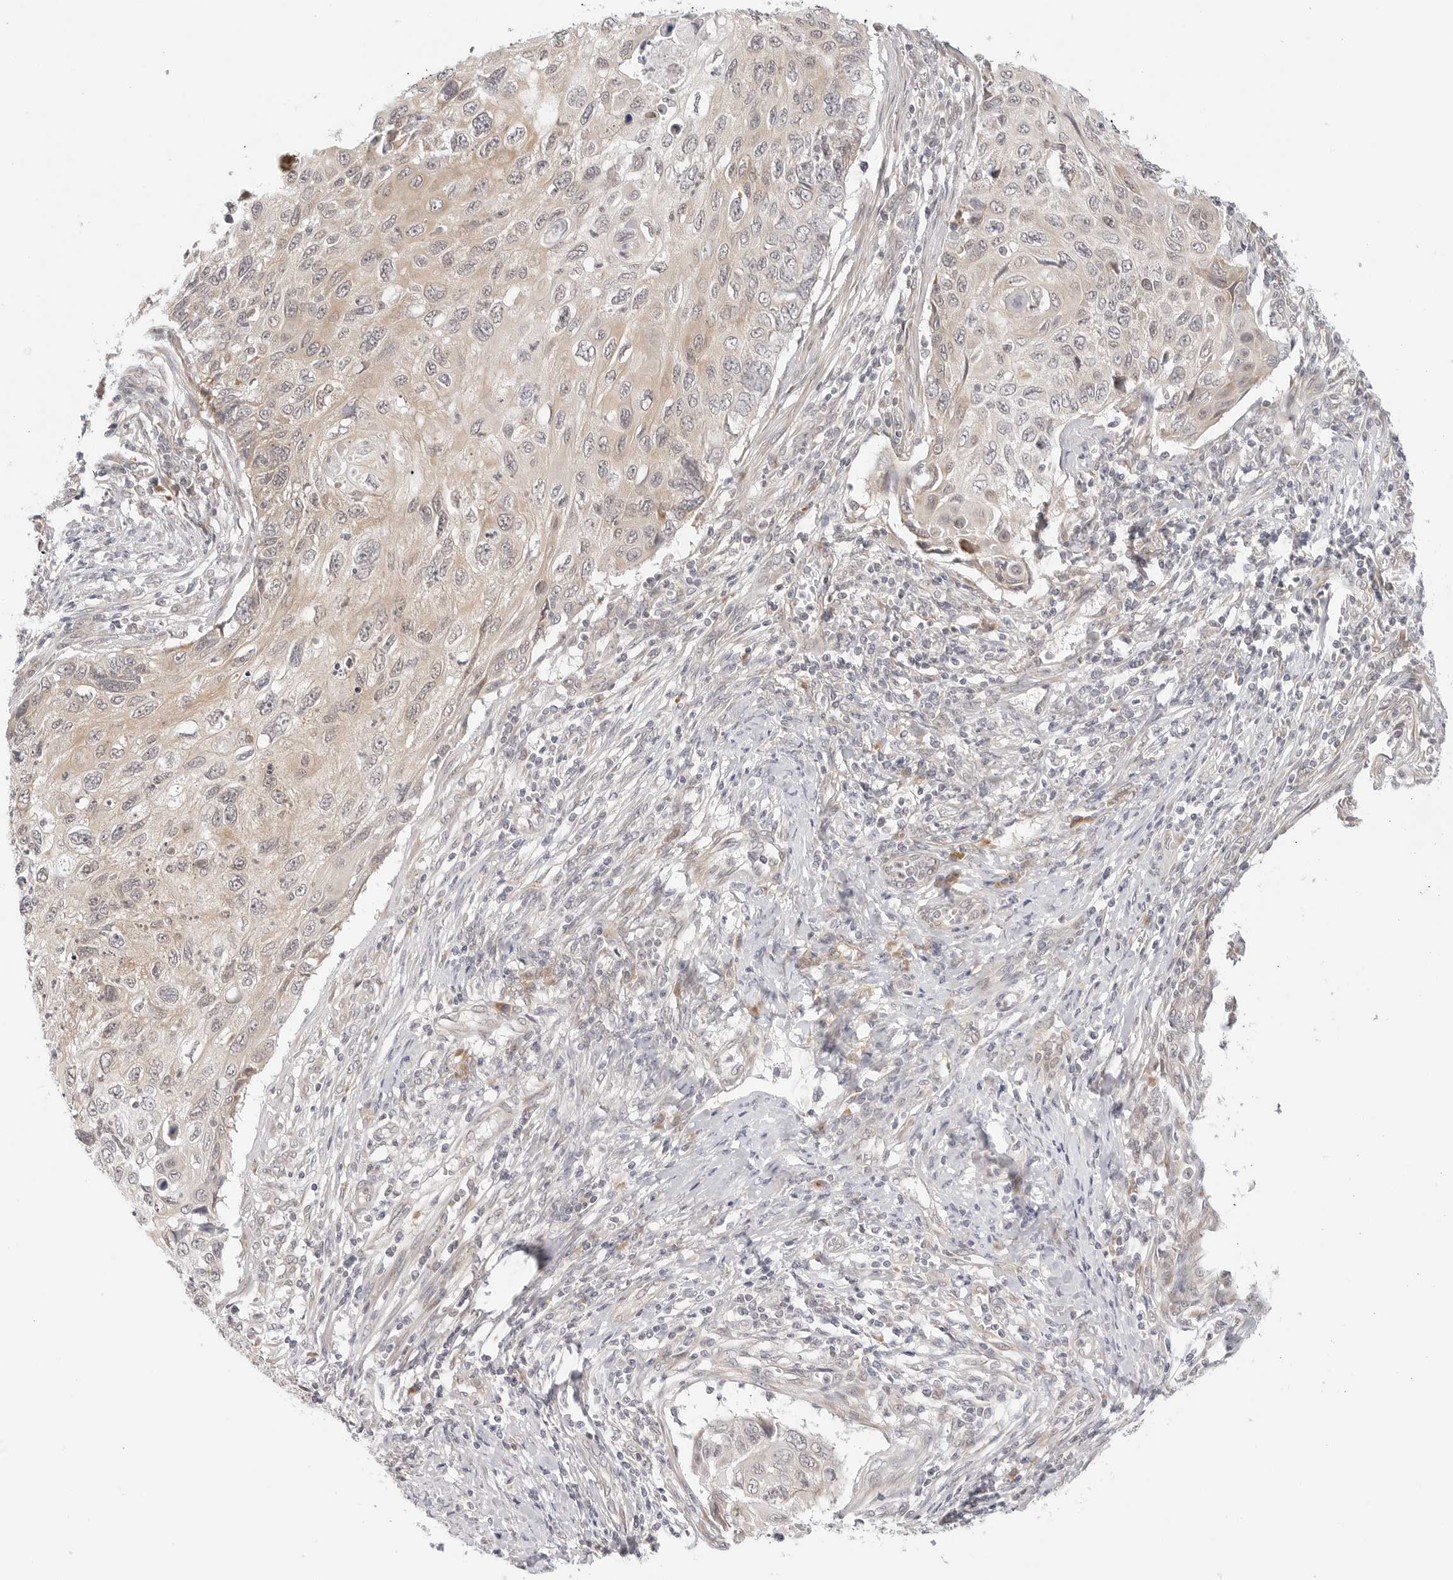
{"staining": {"intensity": "weak", "quantity": "25%-75%", "location": "cytoplasmic/membranous"}, "tissue": "cervical cancer", "cell_type": "Tumor cells", "image_type": "cancer", "snomed": [{"axis": "morphology", "description": "Squamous cell carcinoma, NOS"}, {"axis": "topography", "description": "Cervix"}], "caption": "Immunohistochemistry histopathology image of neoplastic tissue: human cervical cancer stained using immunohistochemistry exhibits low levels of weak protein expression localized specifically in the cytoplasmic/membranous of tumor cells, appearing as a cytoplasmic/membranous brown color.", "gene": "TCP1", "patient": {"sex": "female", "age": 70}}